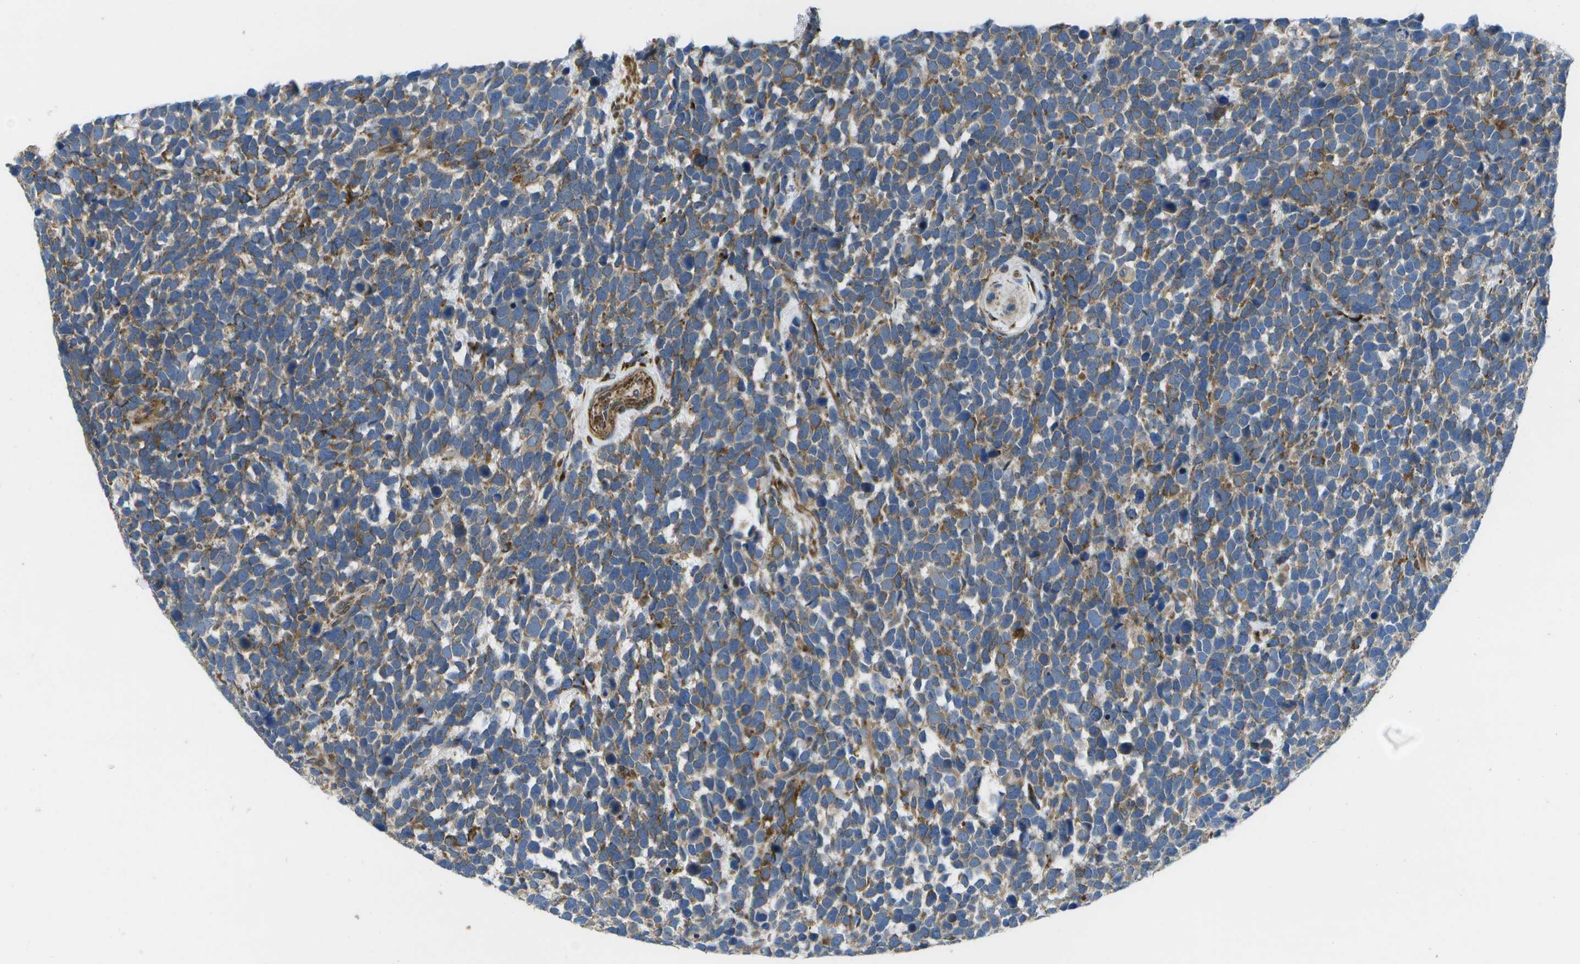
{"staining": {"intensity": "moderate", "quantity": "25%-75%", "location": "cytoplasmic/membranous"}, "tissue": "urothelial cancer", "cell_type": "Tumor cells", "image_type": "cancer", "snomed": [{"axis": "morphology", "description": "Urothelial carcinoma, High grade"}, {"axis": "topography", "description": "Urinary bladder"}], "caption": "Human urothelial cancer stained for a protein (brown) displays moderate cytoplasmic/membranous positive staining in about 25%-75% of tumor cells.", "gene": "P3H1", "patient": {"sex": "female", "age": 82}}